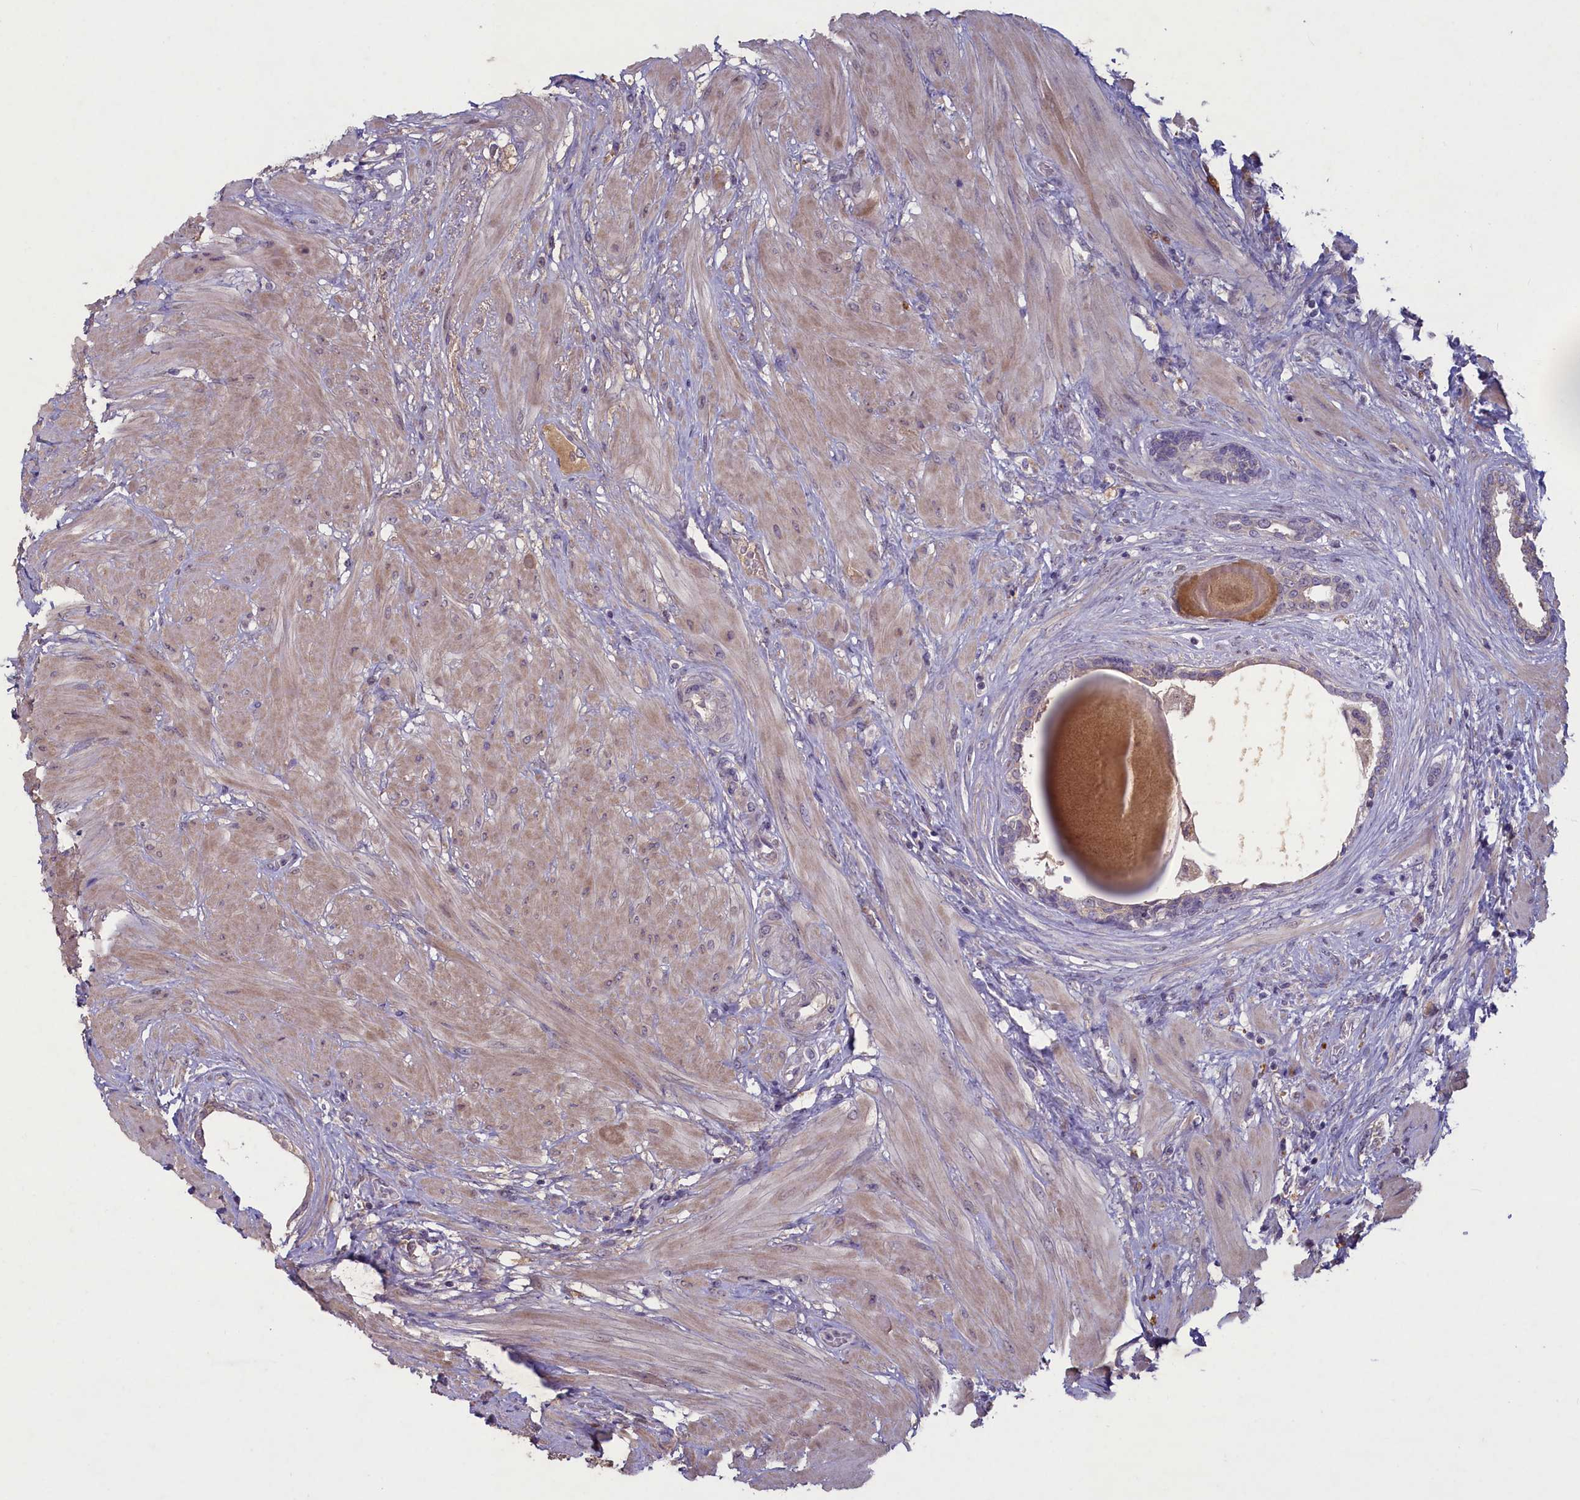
{"staining": {"intensity": "negative", "quantity": "none", "location": "none"}, "tissue": "prostate", "cell_type": "Glandular cells", "image_type": "normal", "snomed": [{"axis": "morphology", "description": "Normal tissue, NOS"}, {"axis": "topography", "description": "Prostate"}], "caption": "The micrograph exhibits no significant expression in glandular cells of prostate.", "gene": "ATF7IP2", "patient": {"sex": "male", "age": 48}}